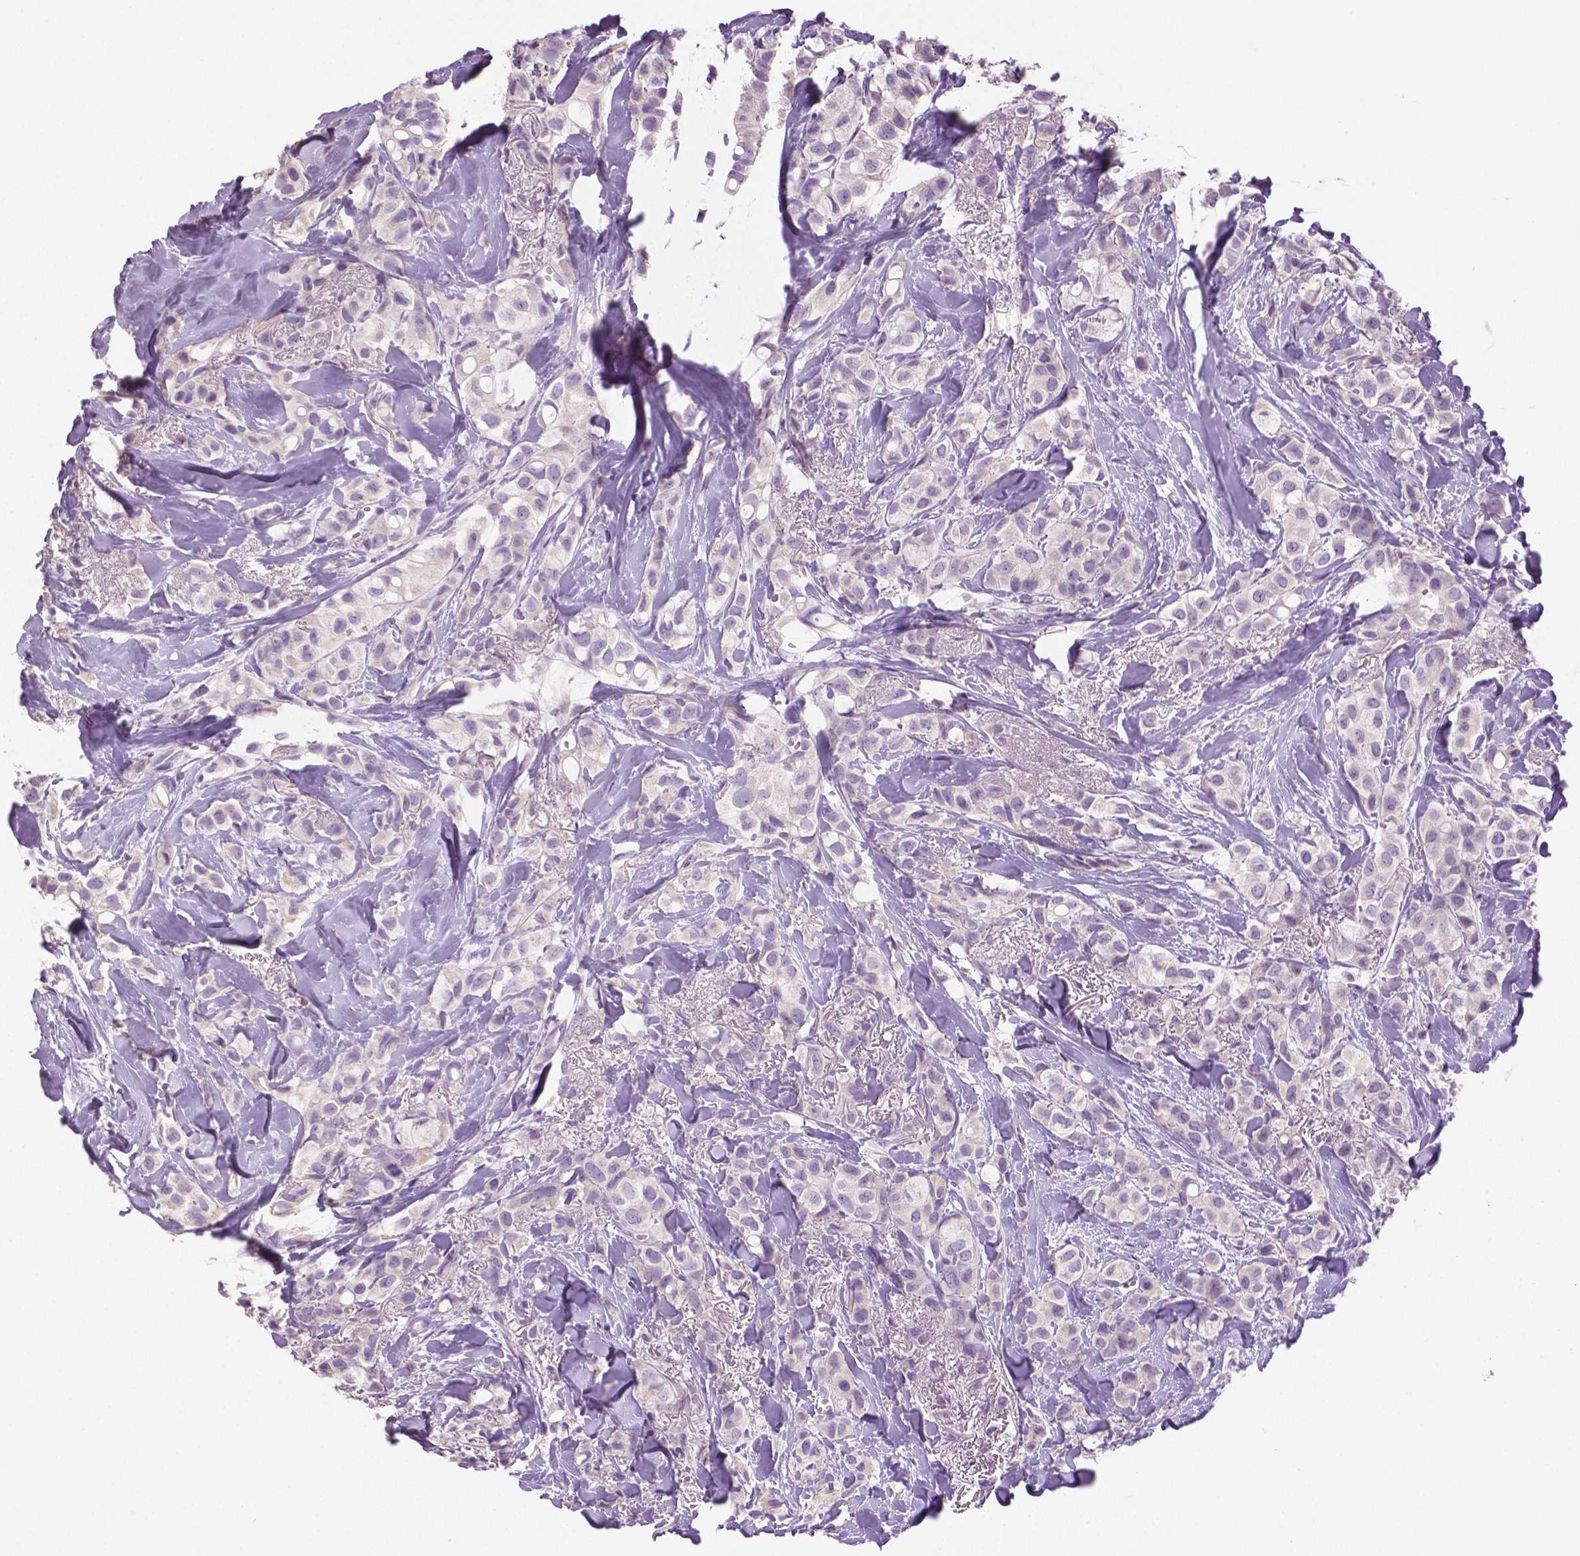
{"staining": {"intensity": "negative", "quantity": "none", "location": "none"}, "tissue": "breast cancer", "cell_type": "Tumor cells", "image_type": "cancer", "snomed": [{"axis": "morphology", "description": "Duct carcinoma"}, {"axis": "topography", "description": "Breast"}], "caption": "This is an IHC image of intraductal carcinoma (breast). There is no staining in tumor cells.", "gene": "DNAH12", "patient": {"sex": "female", "age": 85}}